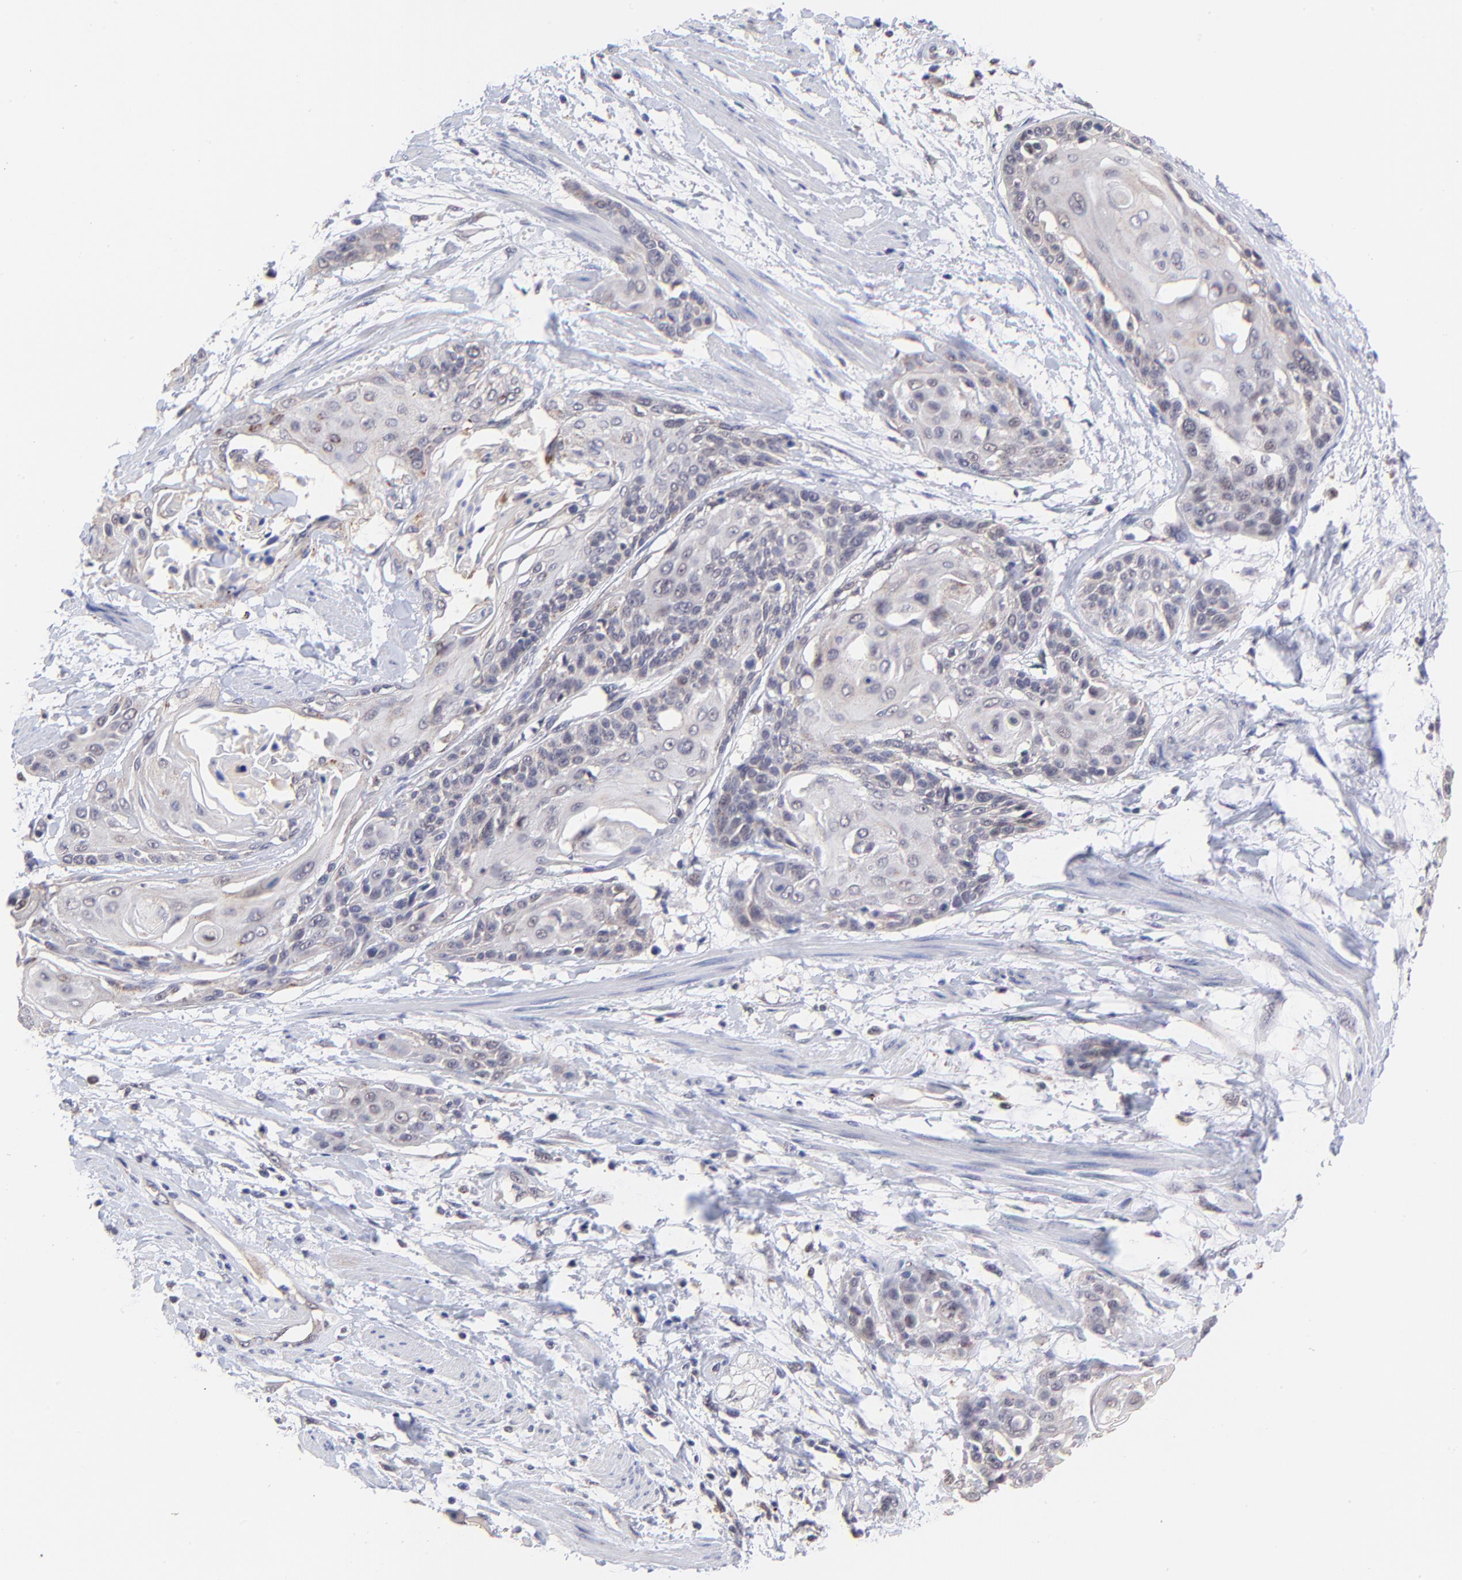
{"staining": {"intensity": "weak", "quantity": "25%-75%", "location": "cytoplasmic/membranous"}, "tissue": "cervical cancer", "cell_type": "Tumor cells", "image_type": "cancer", "snomed": [{"axis": "morphology", "description": "Squamous cell carcinoma, NOS"}, {"axis": "topography", "description": "Cervix"}], "caption": "Squamous cell carcinoma (cervical) stained for a protein (brown) demonstrates weak cytoplasmic/membranous positive staining in about 25%-75% of tumor cells.", "gene": "ZNF747", "patient": {"sex": "female", "age": 57}}